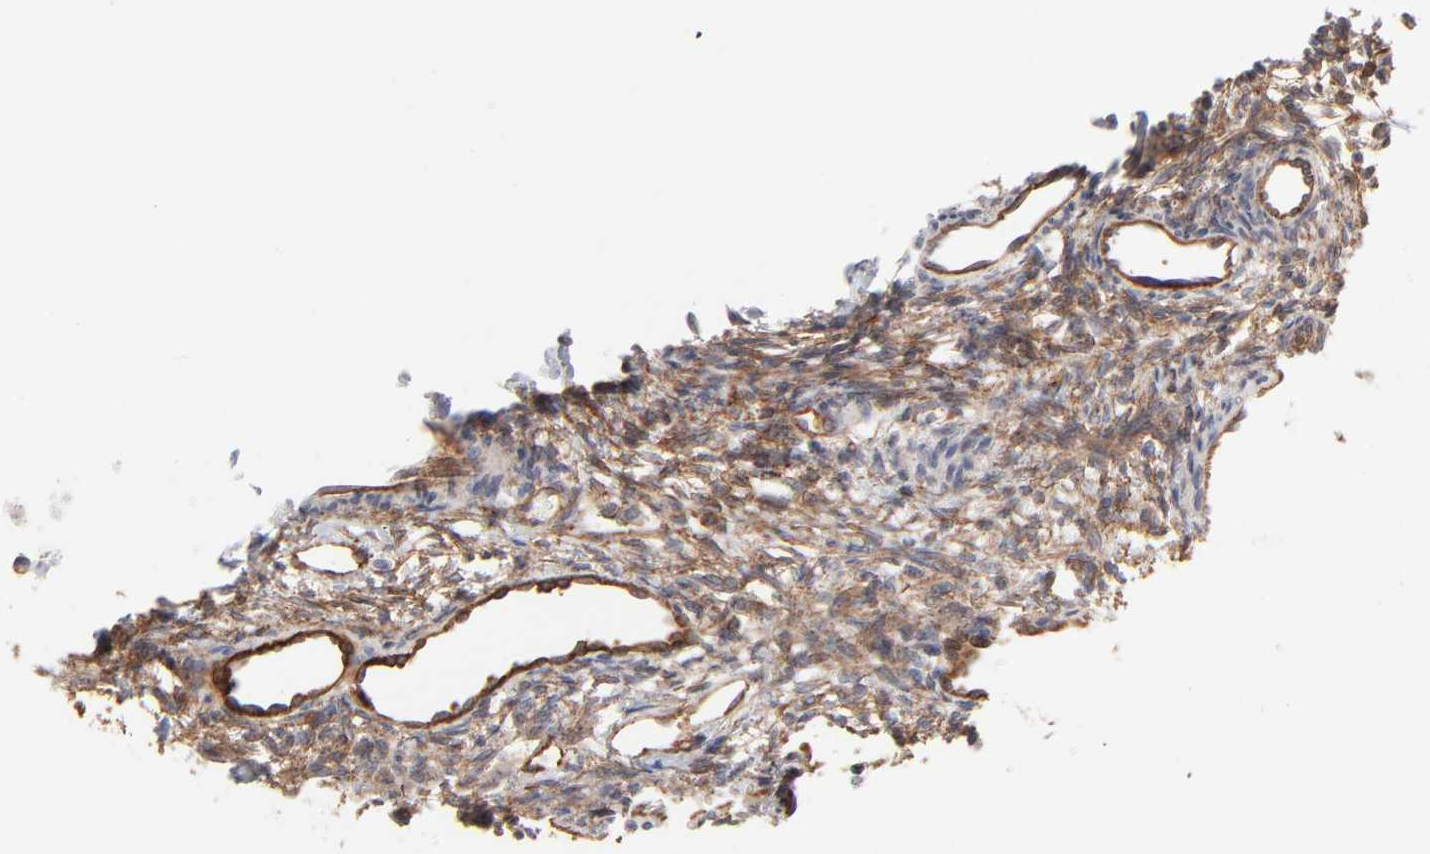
{"staining": {"intensity": "moderate", "quantity": ">75%", "location": "cytoplasmic/membranous"}, "tissue": "ovary", "cell_type": "Ovarian stroma cells", "image_type": "normal", "snomed": [{"axis": "morphology", "description": "Normal tissue, NOS"}, {"axis": "topography", "description": "Ovary"}], "caption": "The image demonstrates a brown stain indicating the presence of a protein in the cytoplasmic/membranous of ovarian stroma cells in ovary. The protein of interest is stained brown, and the nuclei are stained in blue (DAB IHC with brightfield microscopy, high magnification).", "gene": "PXN", "patient": {"sex": "female", "age": 33}}